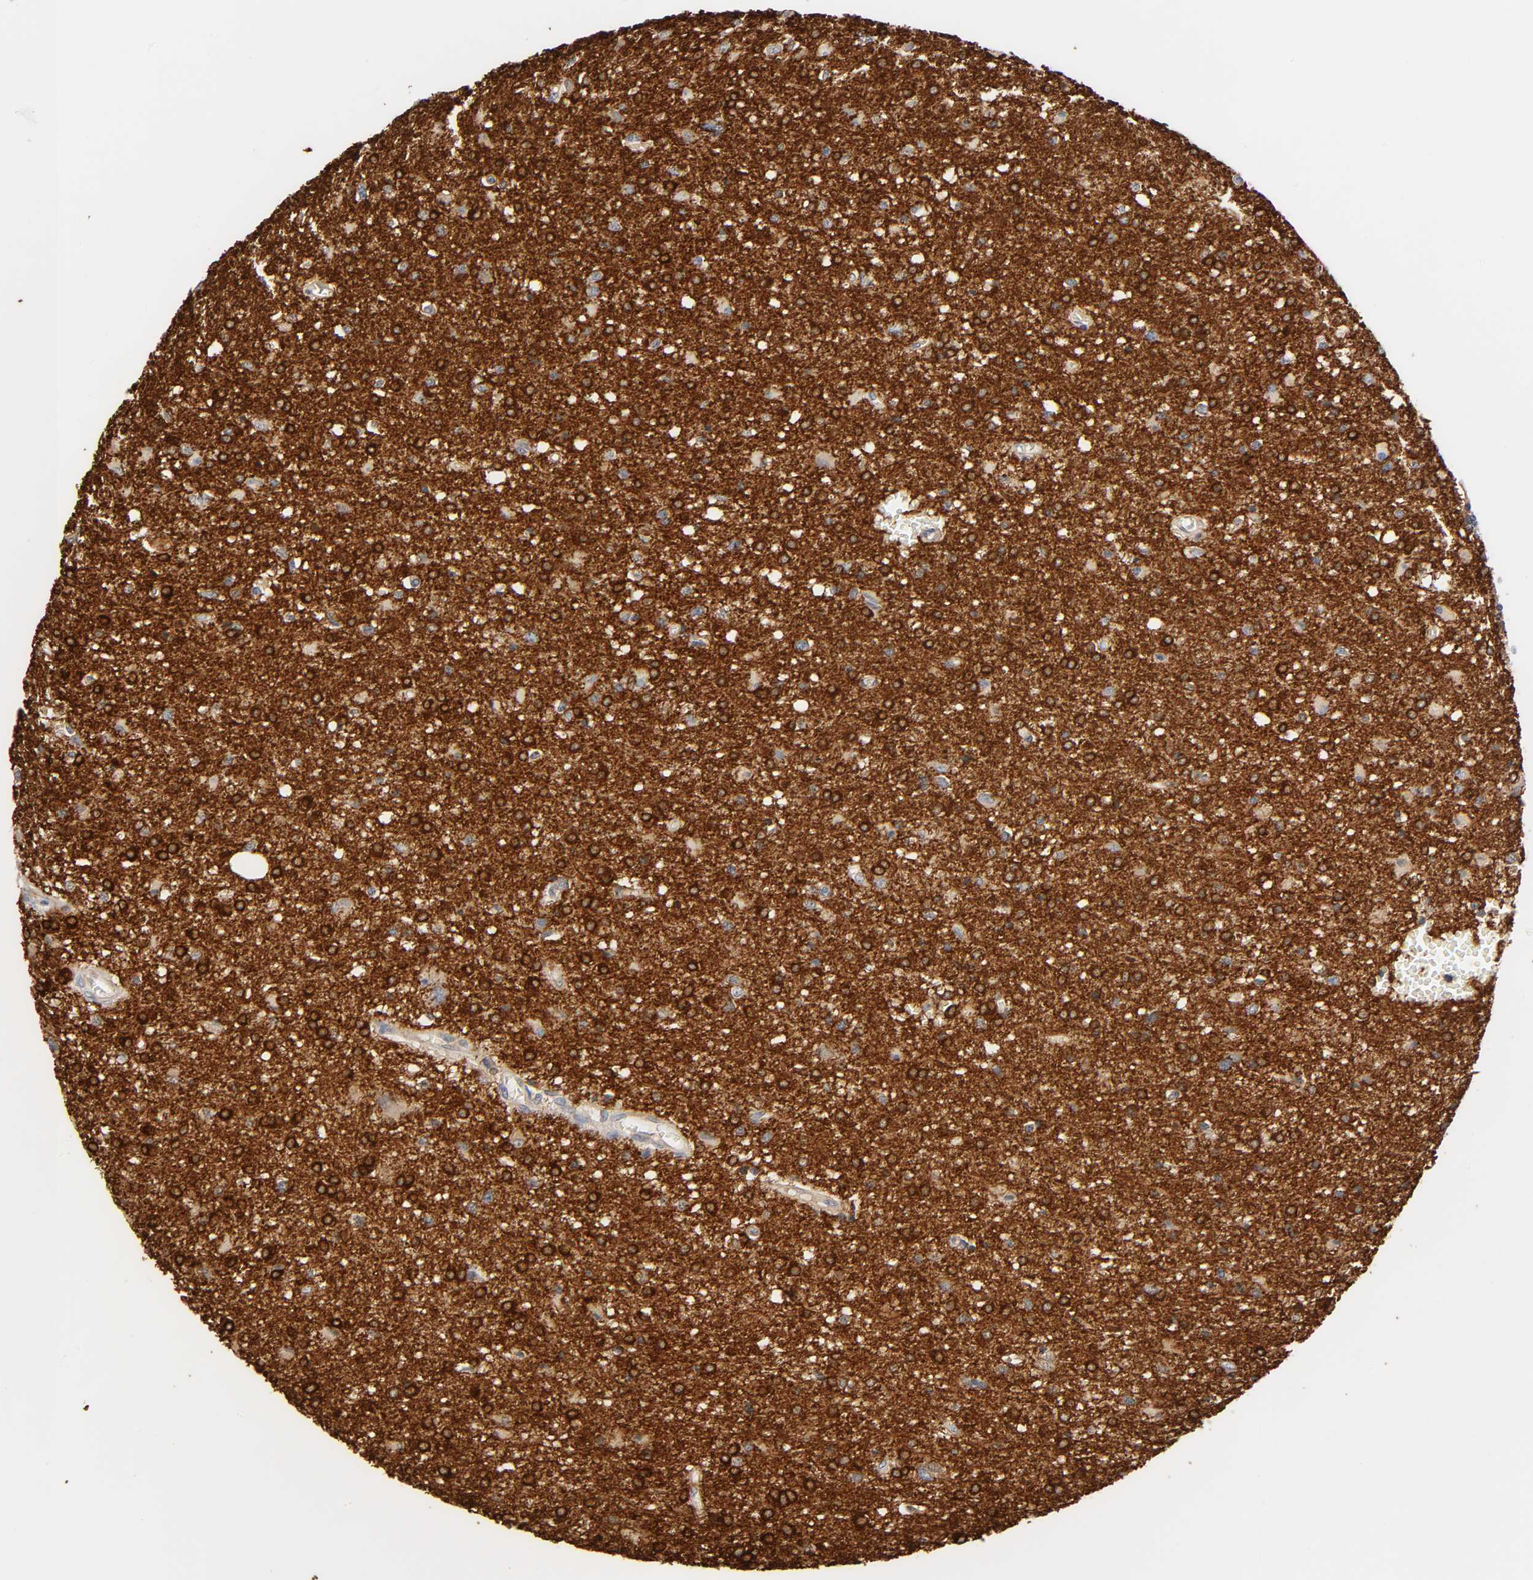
{"staining": {"intensity": "strong", "quantity": ">75%", "location": "cytoplasmic/membranous"}, "tissue": "glioma", "cell_type": "Tumor cells", "image_type": "cancer", "snomed": [{"axis": "morphology", "description": "Glioma, malignant, High grade"}, {"axis": "topography", "description": "Cerebral cortex"}], "caption": "Tumor cells show strong cytoplasmic/membranous staining in about >75% of cells in glioma. (brown staining indicates protein expression, while blue staining denotes nuclei).", "gene": "BIN1", "patient": {"sex": "male", "age": 76}}